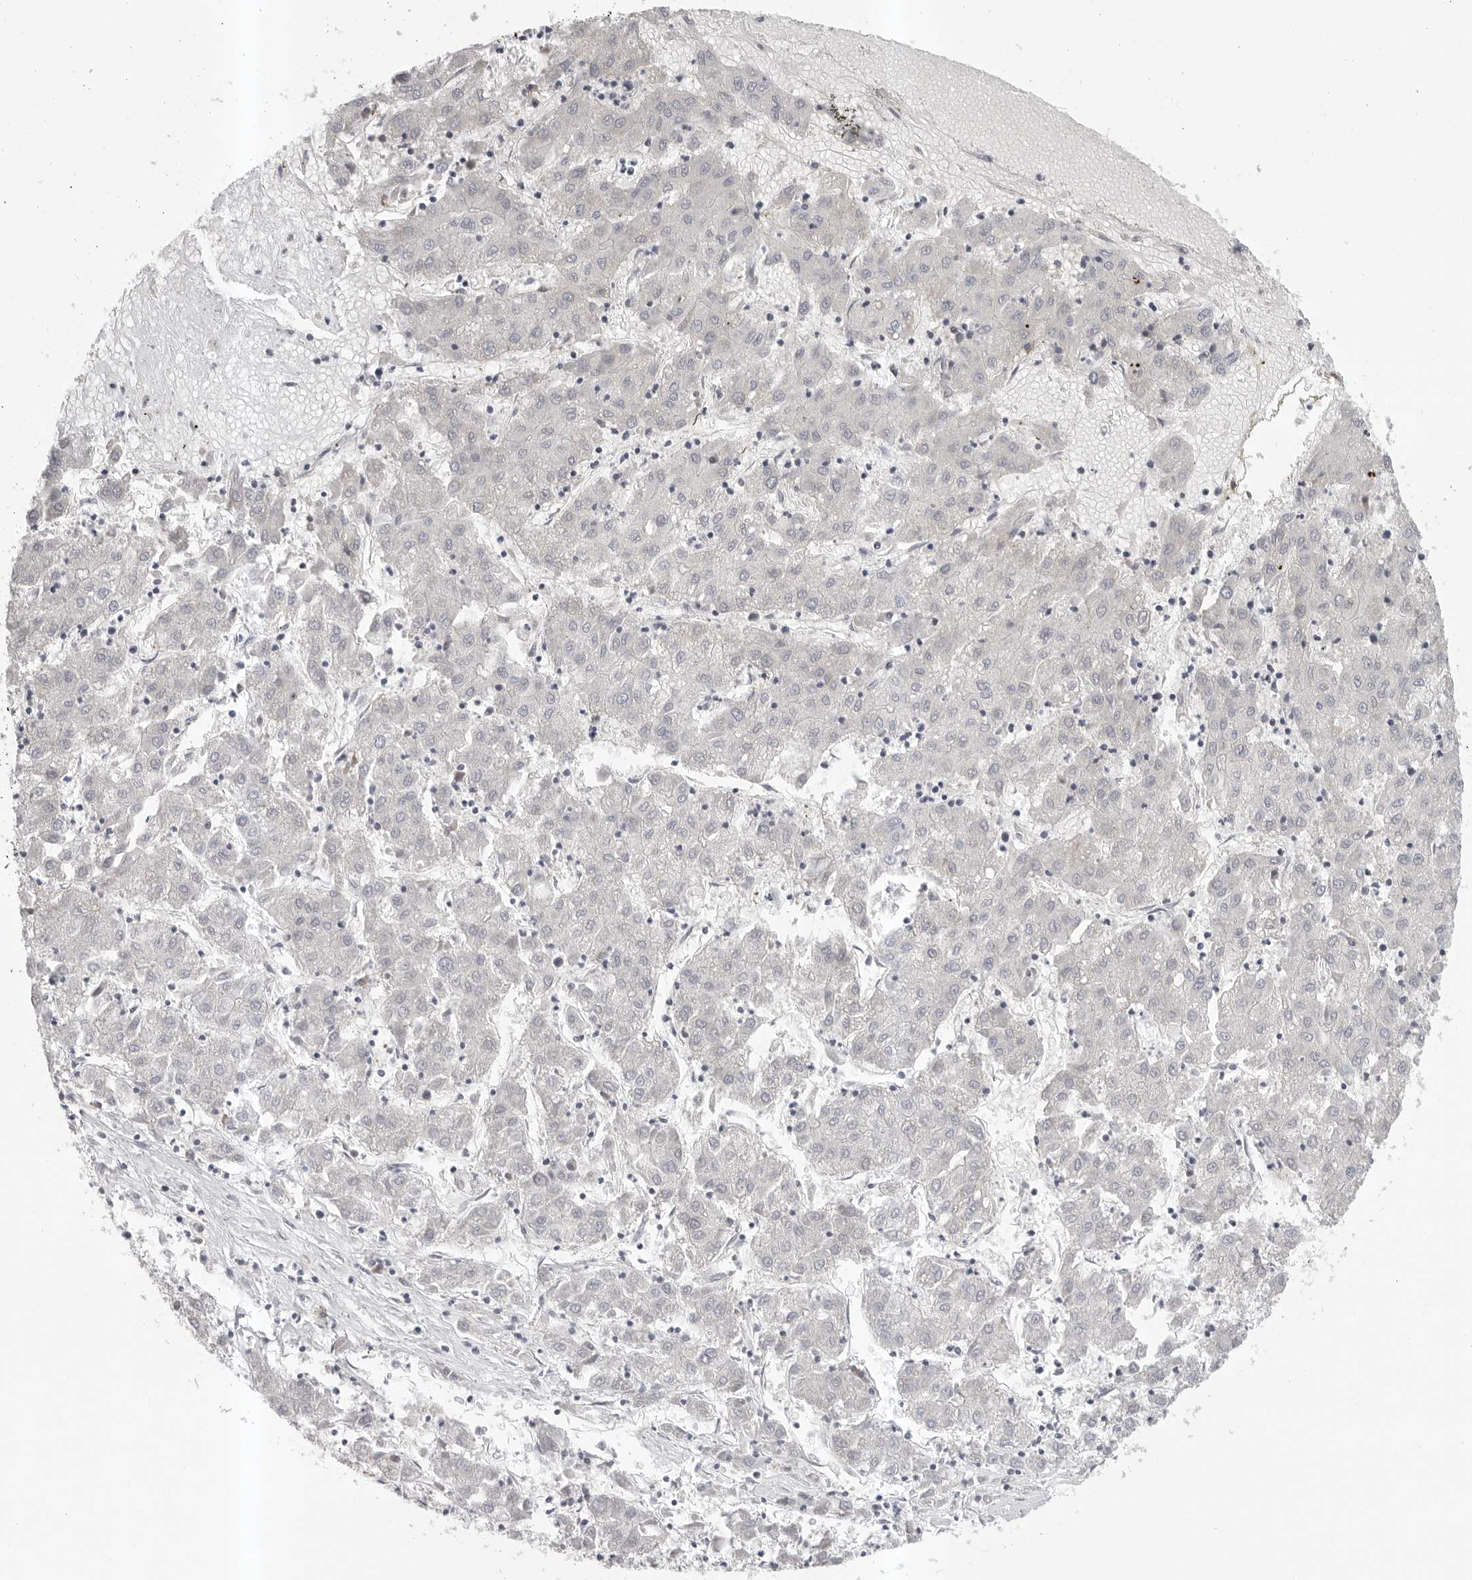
{"staining": {"intensity": "negative", "quantity": "none", "location": "none"}, "tissue": "liver cancer", "cell_type": "Tumor cells", "image_type": "cancer", "snomed": [{"axis": "morphology", "description": "Carcinoma, Hepatocellular, NOS"}, {"axis": "topography", "description": "Liver"}], "caption": "Tumor cells show no significant protein staining in liver cancer.", "gene": "TMEM69", "patient": {"sex": "male", "age": 72}}